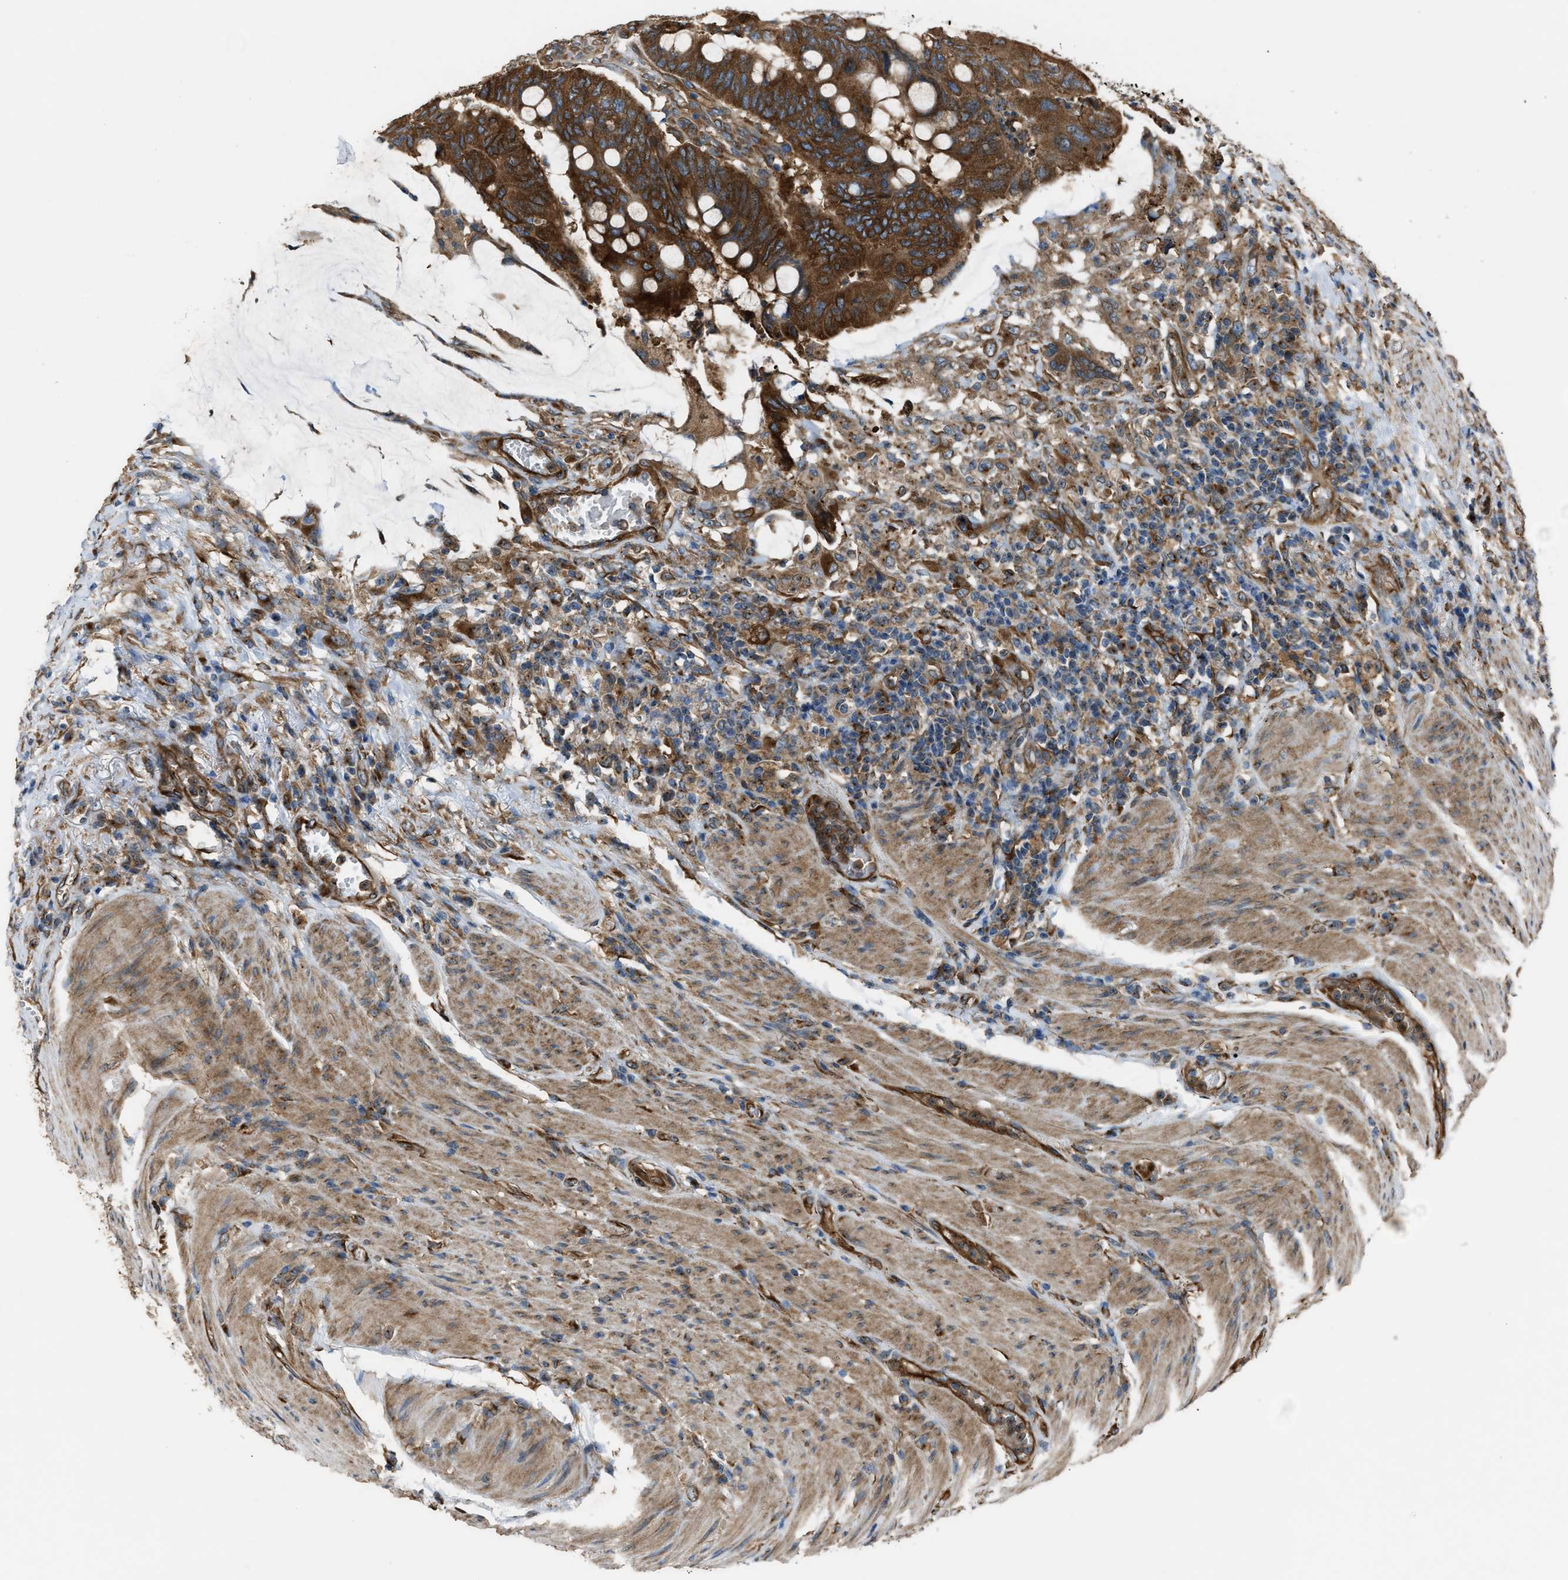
{"staining": {"intensity": "strong", "quantity": ">75%", "location": "cytoplasmic/membranous"}, "tissue": "colorectal cancer", "cell_type": "Tumor cells", "image_type": "cancer", "snomed": [{"axis": "morphology", "description": "Normal tissue, NOS"}, {"axis": "morphology", "description": "Adenocarcinoma, NOS"}, {"axis": "topography", "description": "Rectum"}, {"axis": "topography", "description": "Peripheral nerve tissue"}], "caption": "Human colorectal cancer (adenocarcinoma) stained for a protein (brown) demonstrates strong cytoplasmic/membranous positive positivity in approximately >75% of tumor cells.", "gene": "TRPC1", "patient": {"sex": "male", "age": 92}}